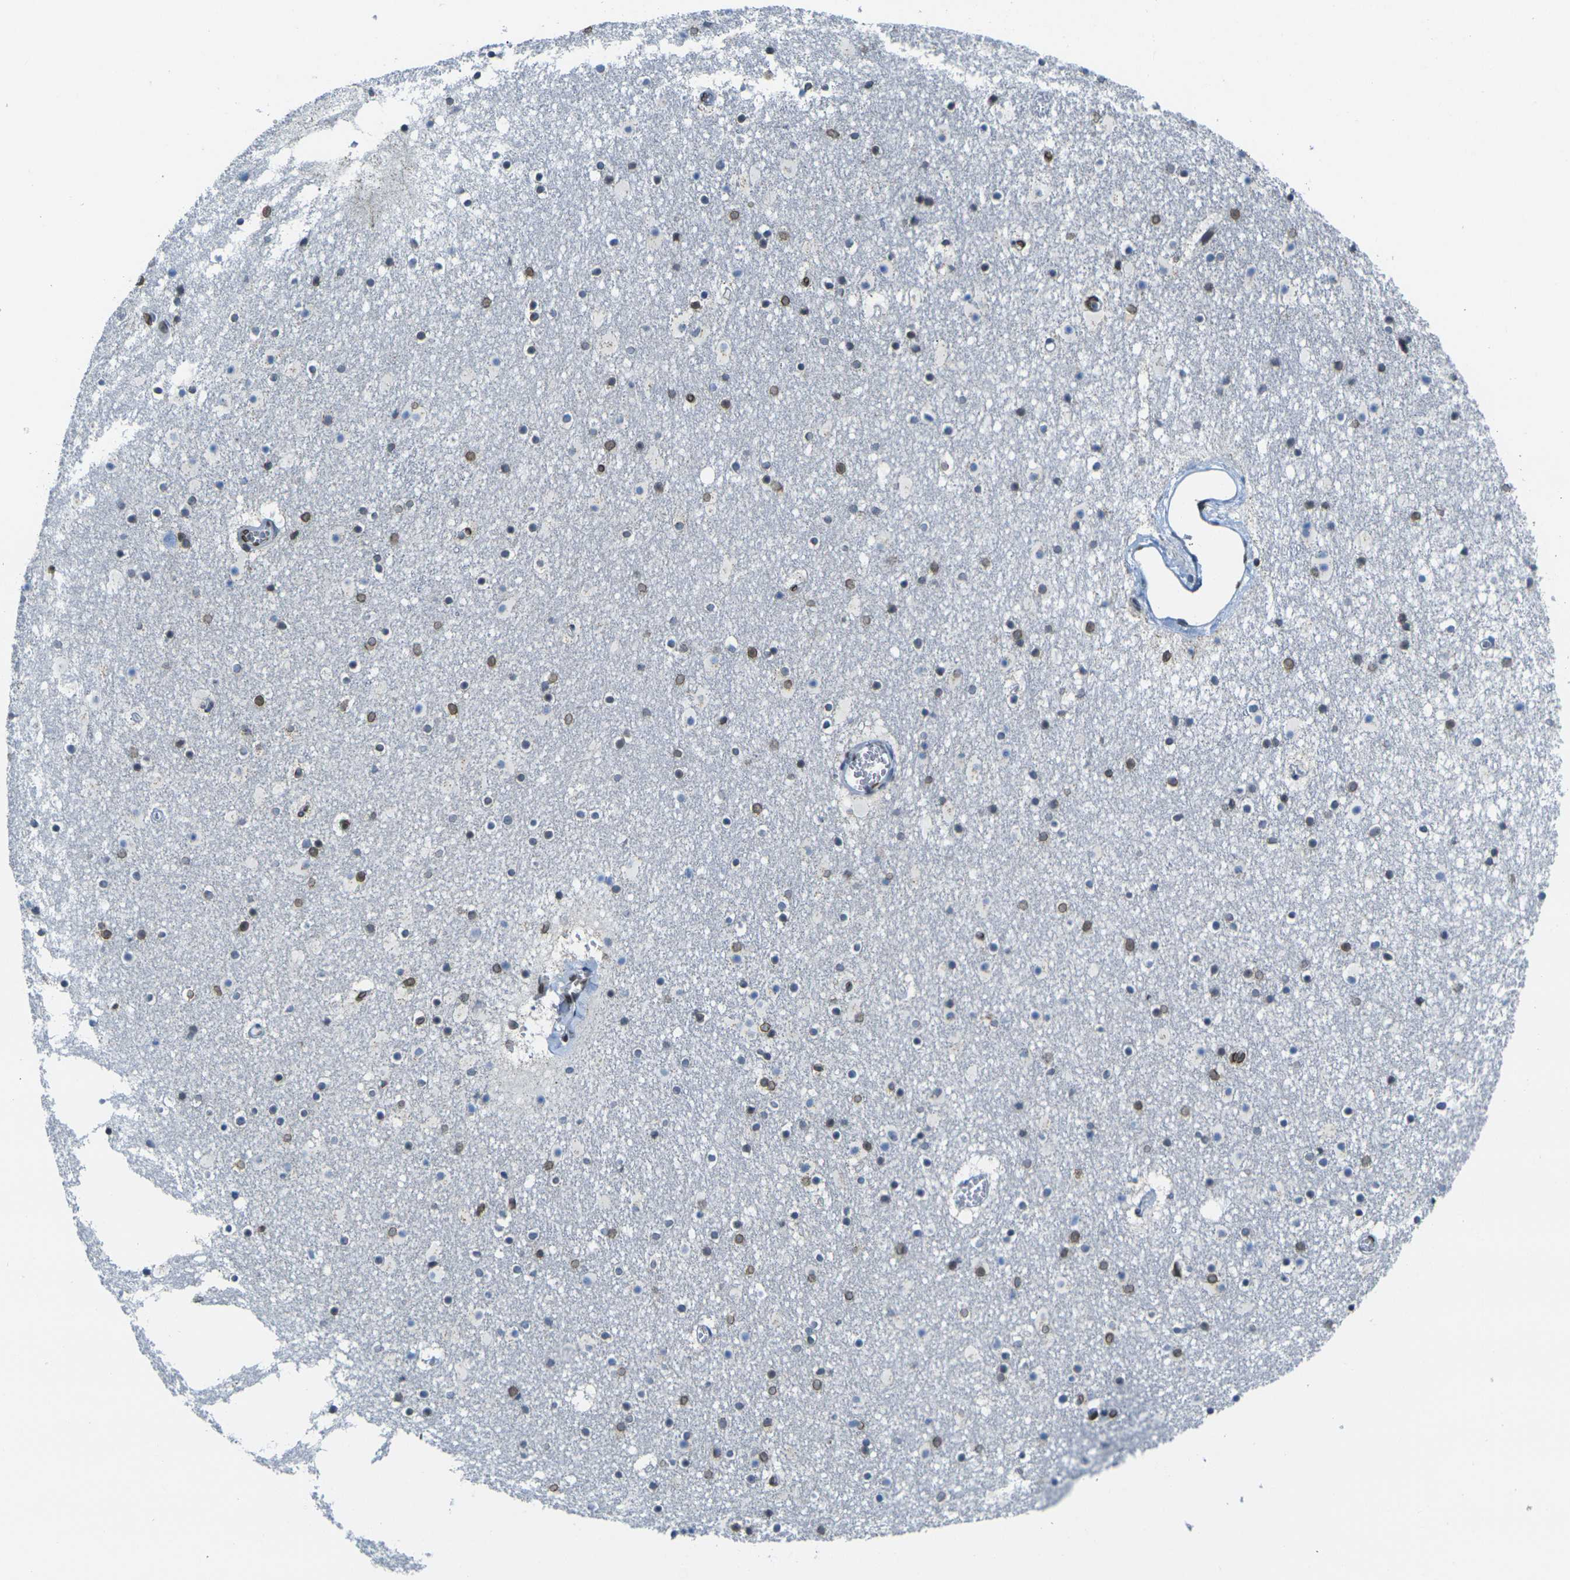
{"staining": {"intensity": "moderate", "quantity": "25%-75%", "location": "cytoplasmic/membranous,nuclear"}, "tissue": "caudate", "cell_type": "Glial cells", "image_type": "normal", "snomed": [{"axis": "morphology", "description": "Normal tissue, NOS"}, {"axis": "topography", "description": "Lateral ventricle wall"}], "caption": "Caudate stained with DAB immunohistochemistry displays medium levels of moderate cytoplasmic/membranous,nuclear staining in approximately 25%-75% of glial cells.", "gene": "BRDT", "patient": {"sex": "male", "age": 45}}